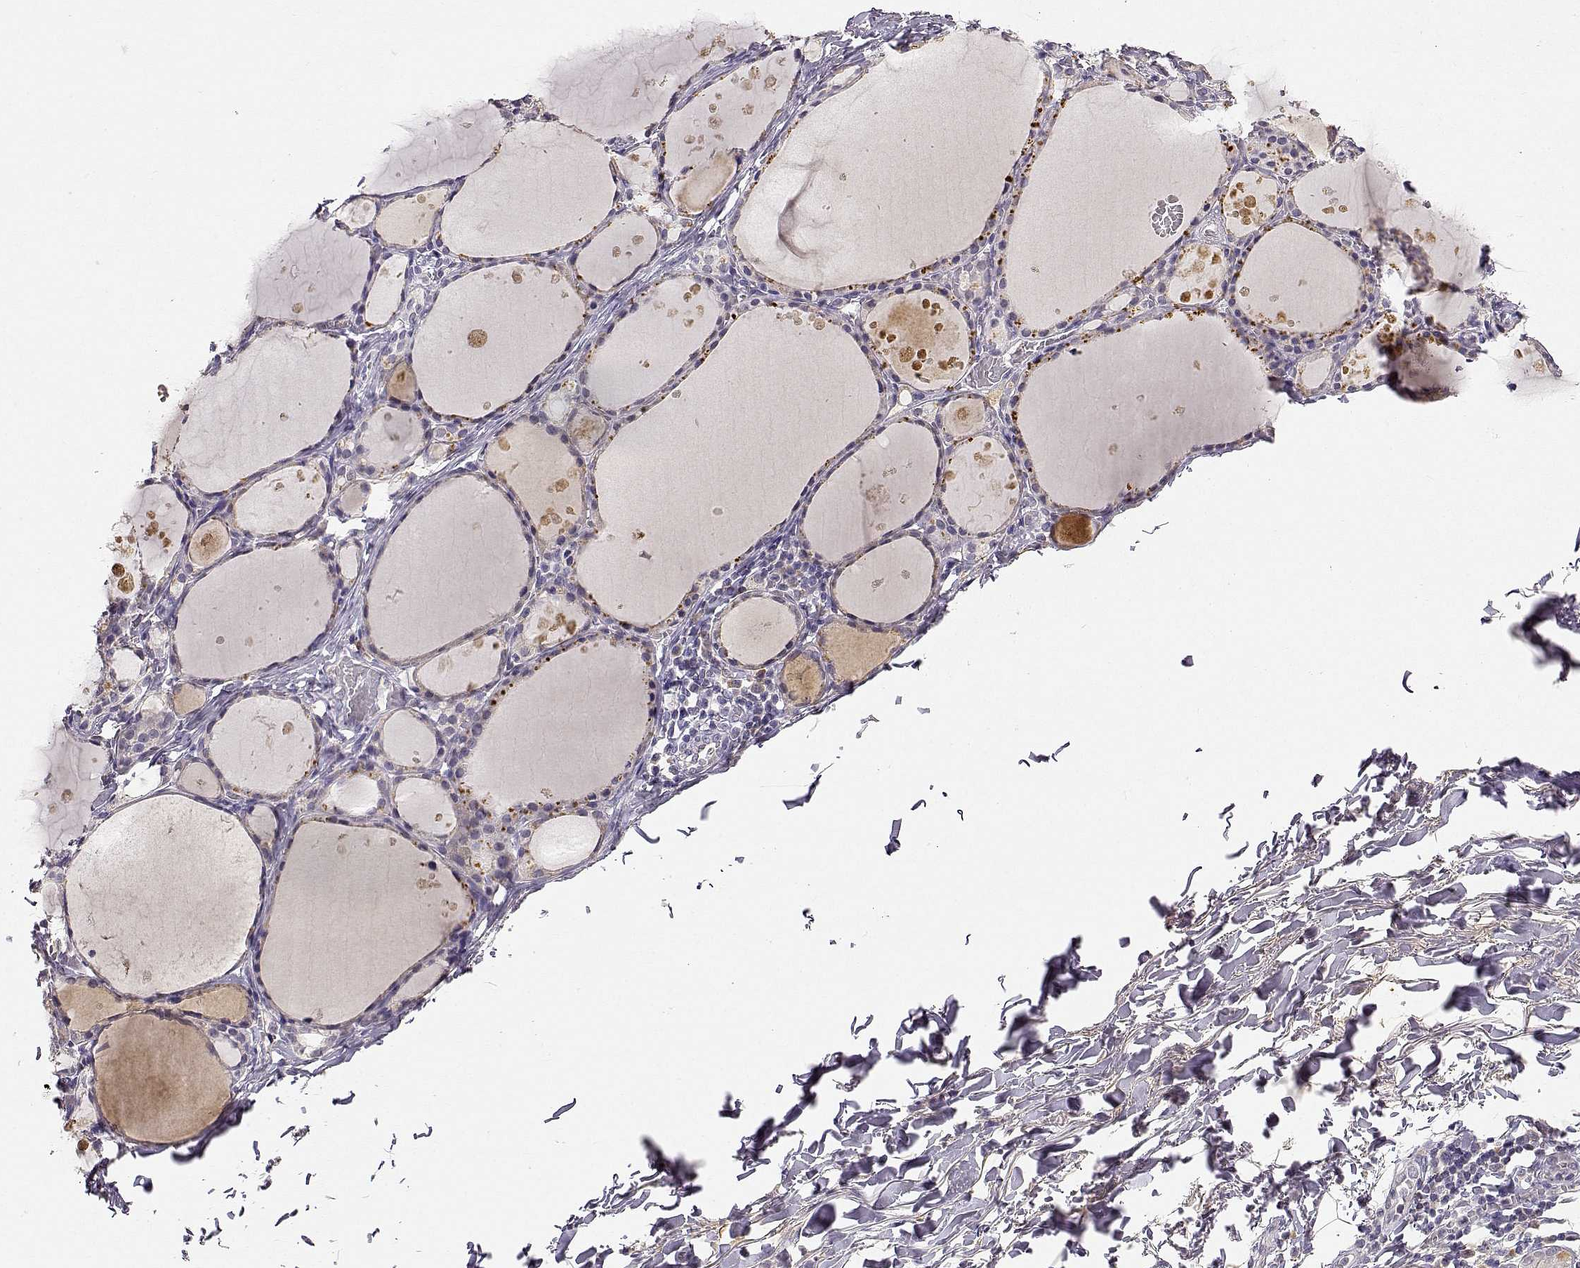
{"staining": {"intensity": "negative", "quantity": "none", "location": "none"}, "tissue": "thyroid gland", "cell_type": "Glandular cells", "image_type": "normal", "snomed": [{"axis": "morphology", "description": "Normal tissue, NOS"}, {"axis": "topography", "description": "Thyroid gland"}], "caption": "Immunohistochemistry (IHC) micrograph of benign thyroid gland: thyroid gland stained with DAB (3,3'-diaminobenzidine) exhibits no significant protein positivity in glandular cells.", "gene": "TACR1", "patient": {"sex": "male", "age": 68}}